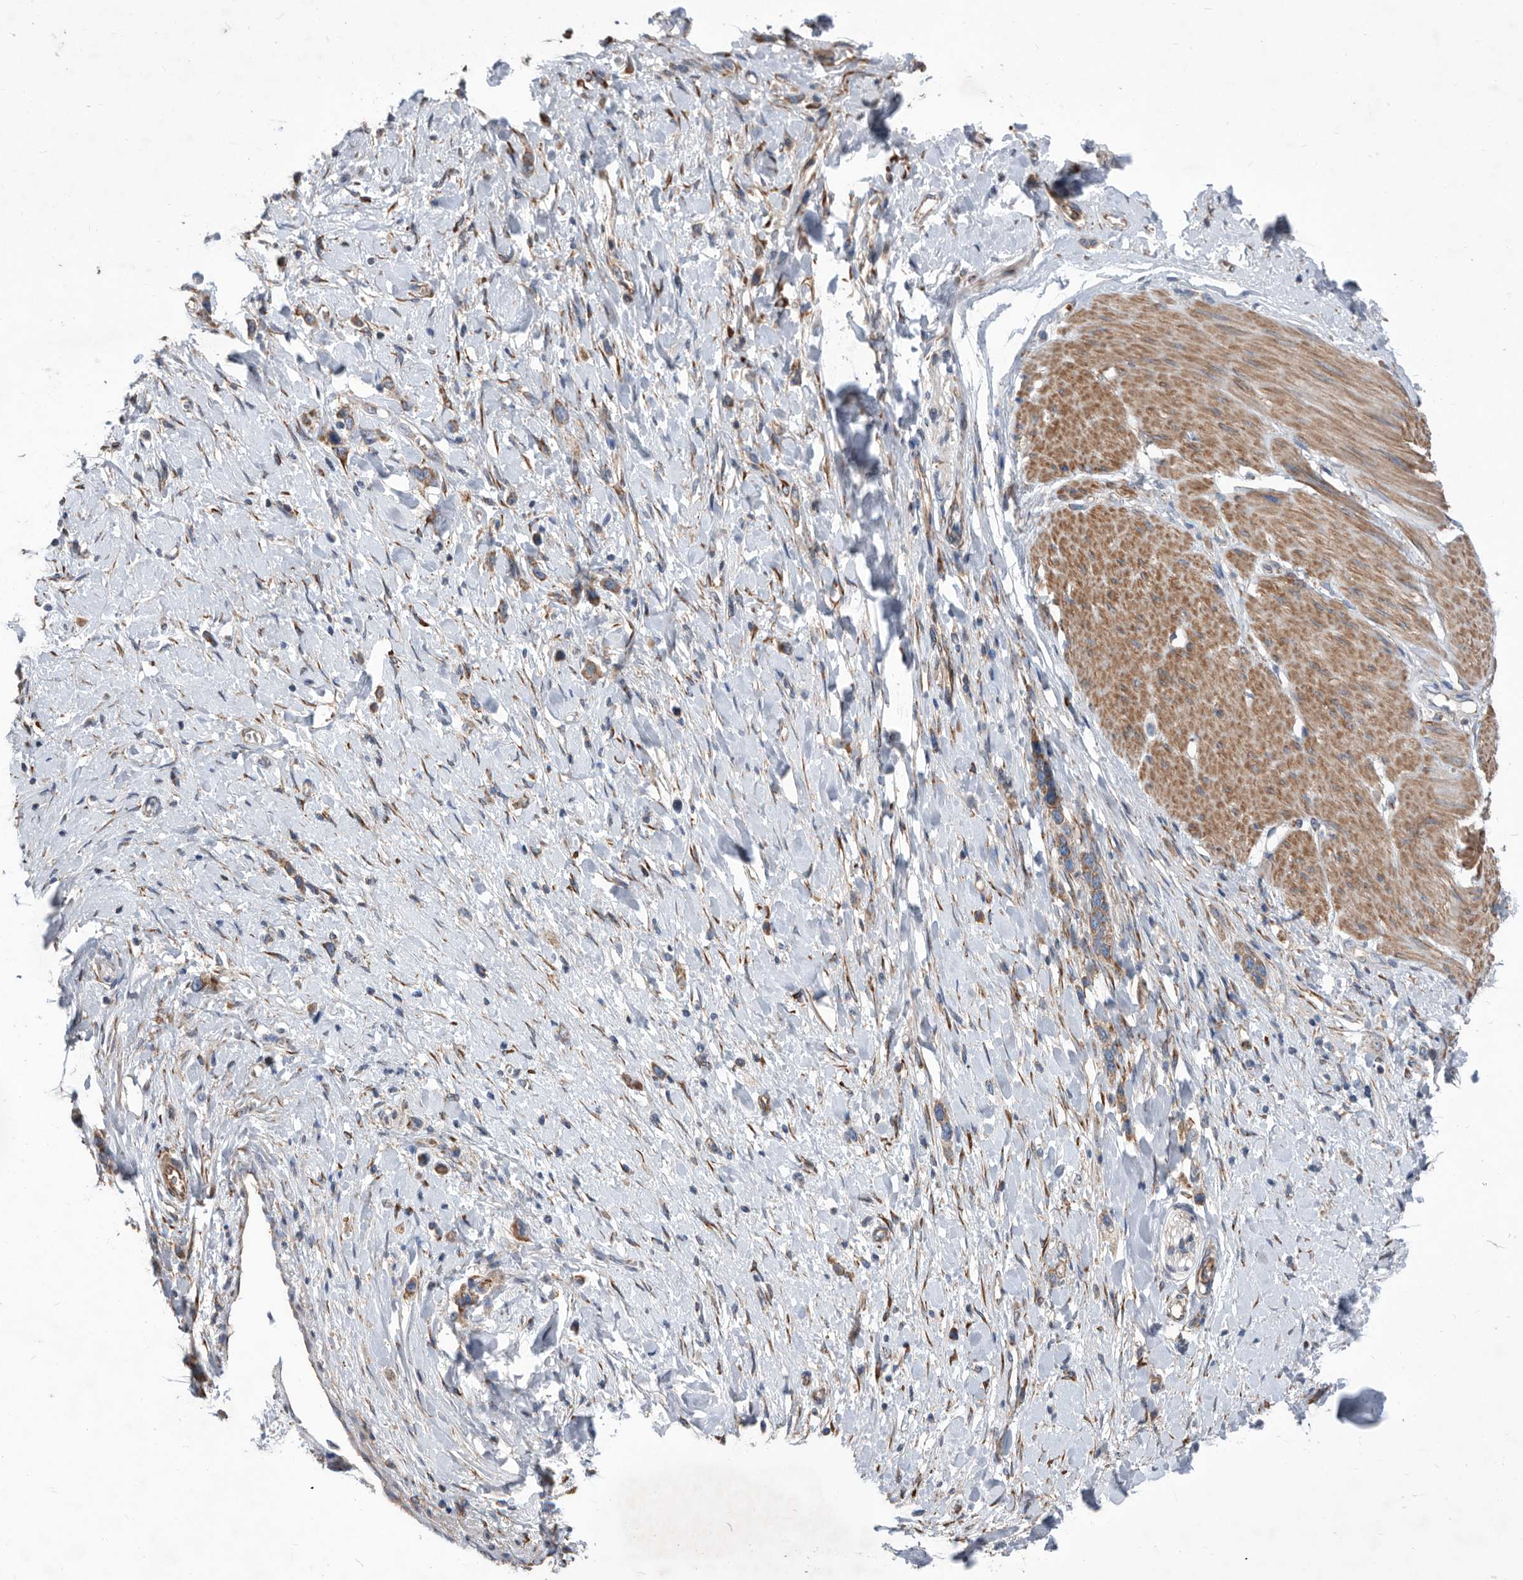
{"staining": {"intensity": "weak", "quantity": ">75%", "location": "cytoplasmic/membranous"}, "tissue": "stomach cancer", "cell_type": "Tumor cells", "image_type": "cancer", "snomed": [{"axis": "morphology", "description": "Adenocarcinoma, NOS"}, {"axis": "topography", "description": "Stomach"}], "caption": "Protein staining shows weak cytoplasmic/membranous expression in about >75% of tumor cells in stomach cancer.", "gene": "ATP13A3", "patient": {"sex": "female", "age": 65}}